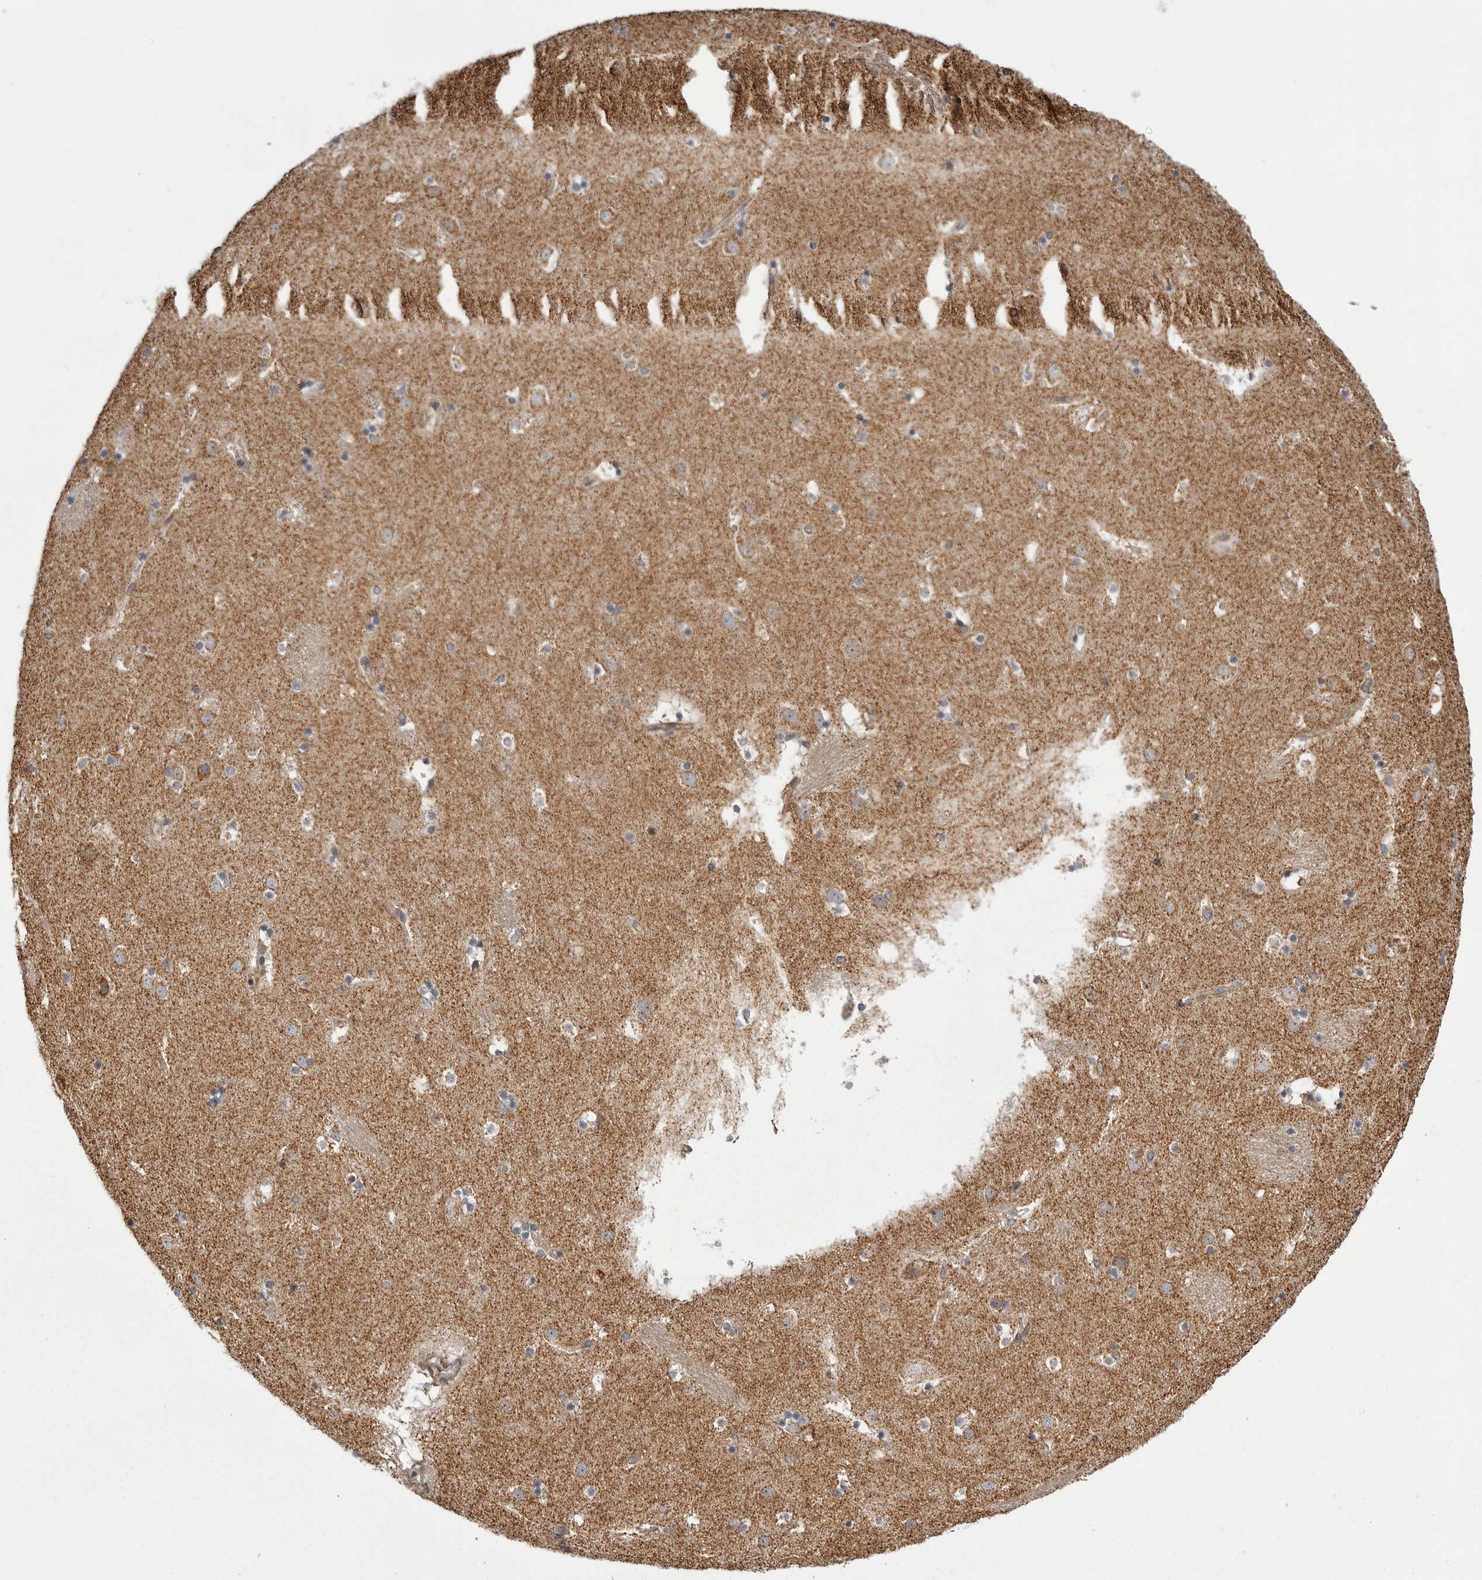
{"staining": {"intensity": "moderate", "quantity": "<25%", "location": "cytoplasmic/membranous"}, "tissue": "caudate", "cell_type": "Glial cells", "image_type": "normal", "snomed": [{"axis": "morphology", "description": "Normal tissue, NOS"}, {"axis": "topography", "description": "Lateral ventricle wall"}], "caption": "Human caudate stained with a protein marker shows moderate staining in glial cells.", "gene": "TMPRSS11F", "patient": {"sex": "male", "age": 45}}